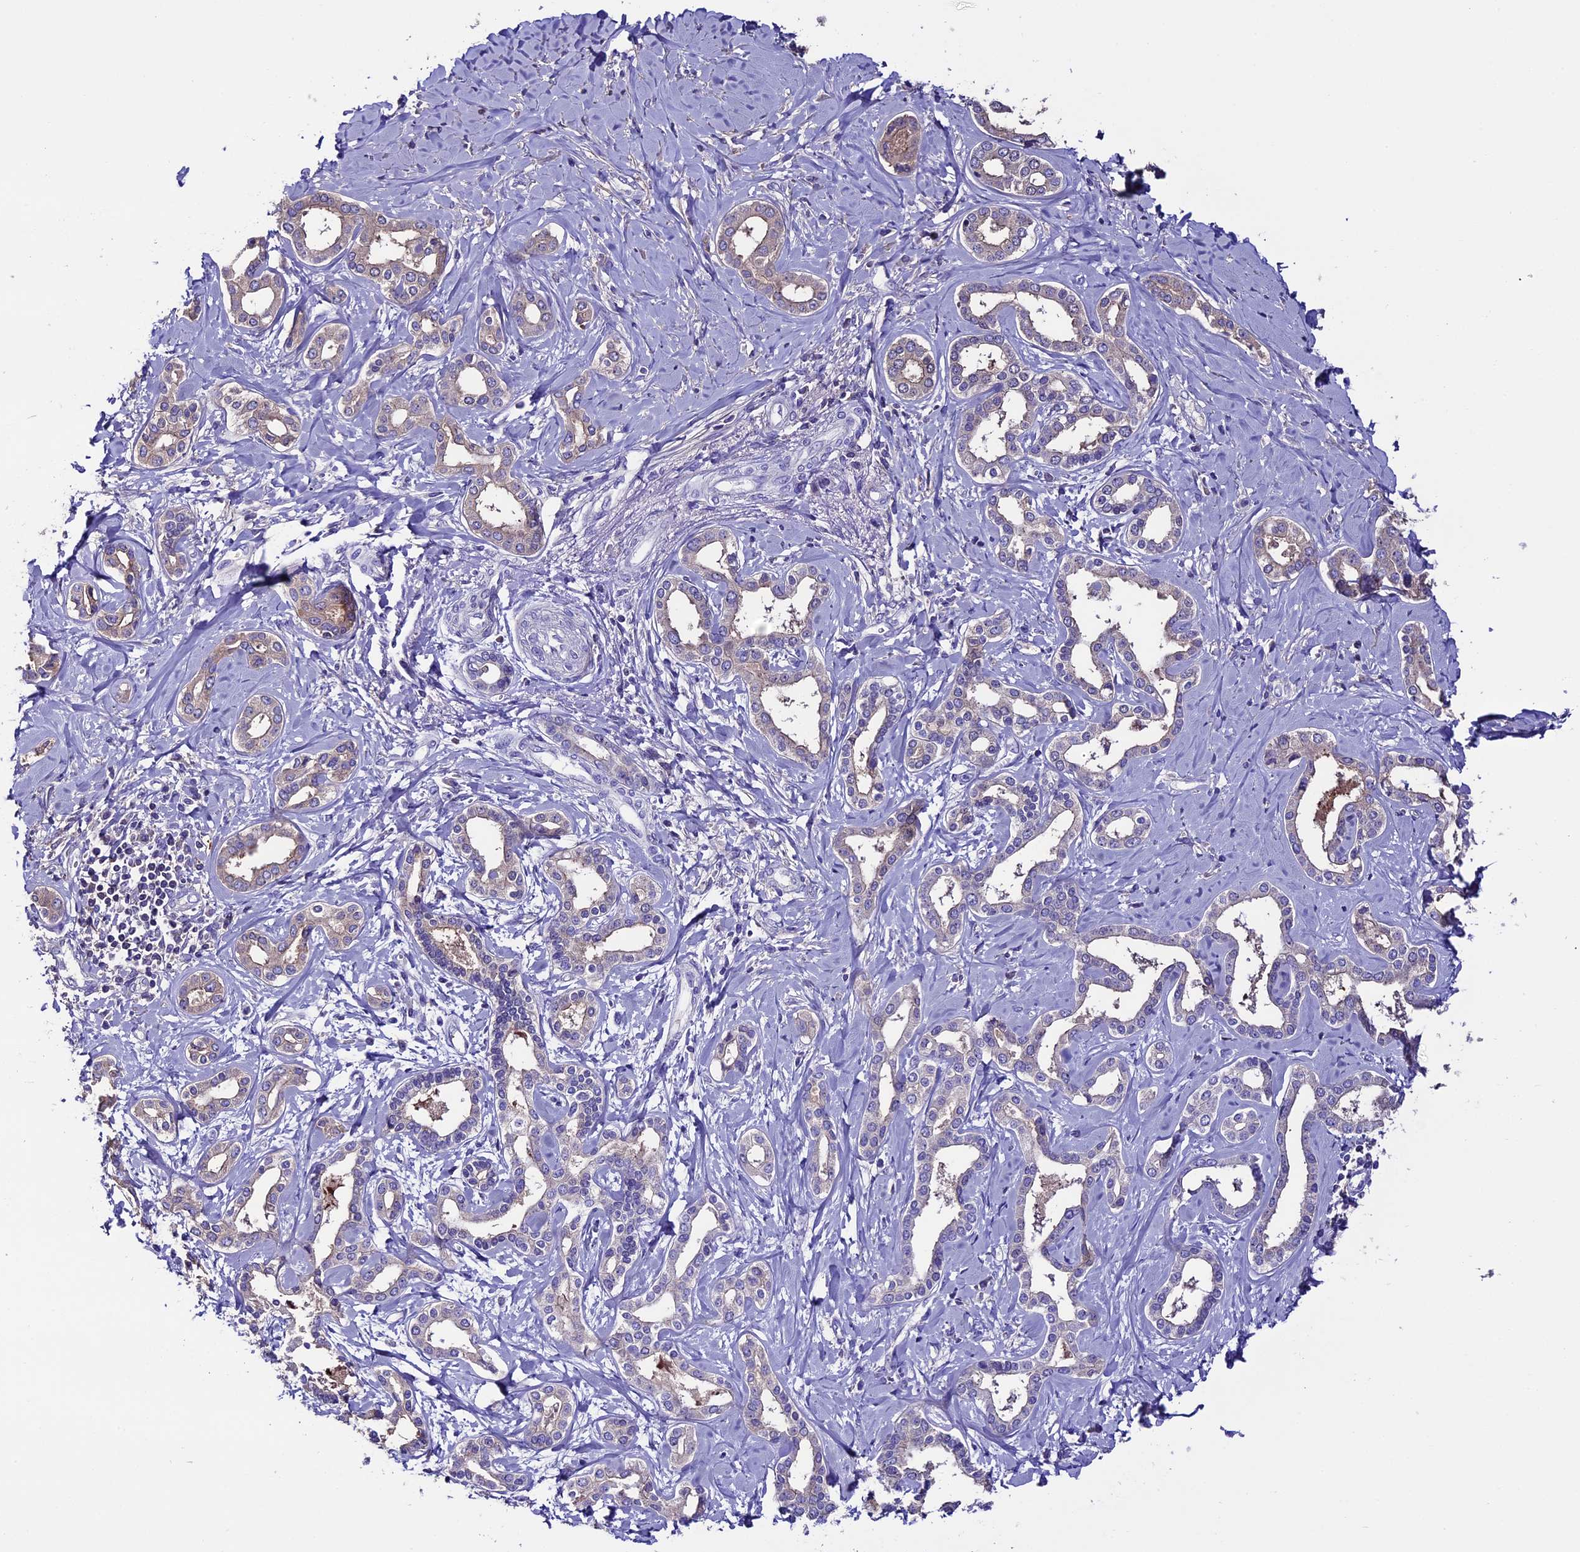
{"staining": {"intensity": "negative", "quantity": "none", "location": "none"}, "tissue": "liver cancer", "cell_type": "Tumor cells", "image_type": "cancer", "snomed": [{"axis": "morphology", "description": "Cholangiocarcinoma"}, {"axis": "topography", "description": "Liver"}], "caption": "Immunohistochemical staining of human liver cancer demonstrates no significant staining in tumor cells.", "gene": "TCP11L2", "patient": {"sex": "female", "age": 77}}